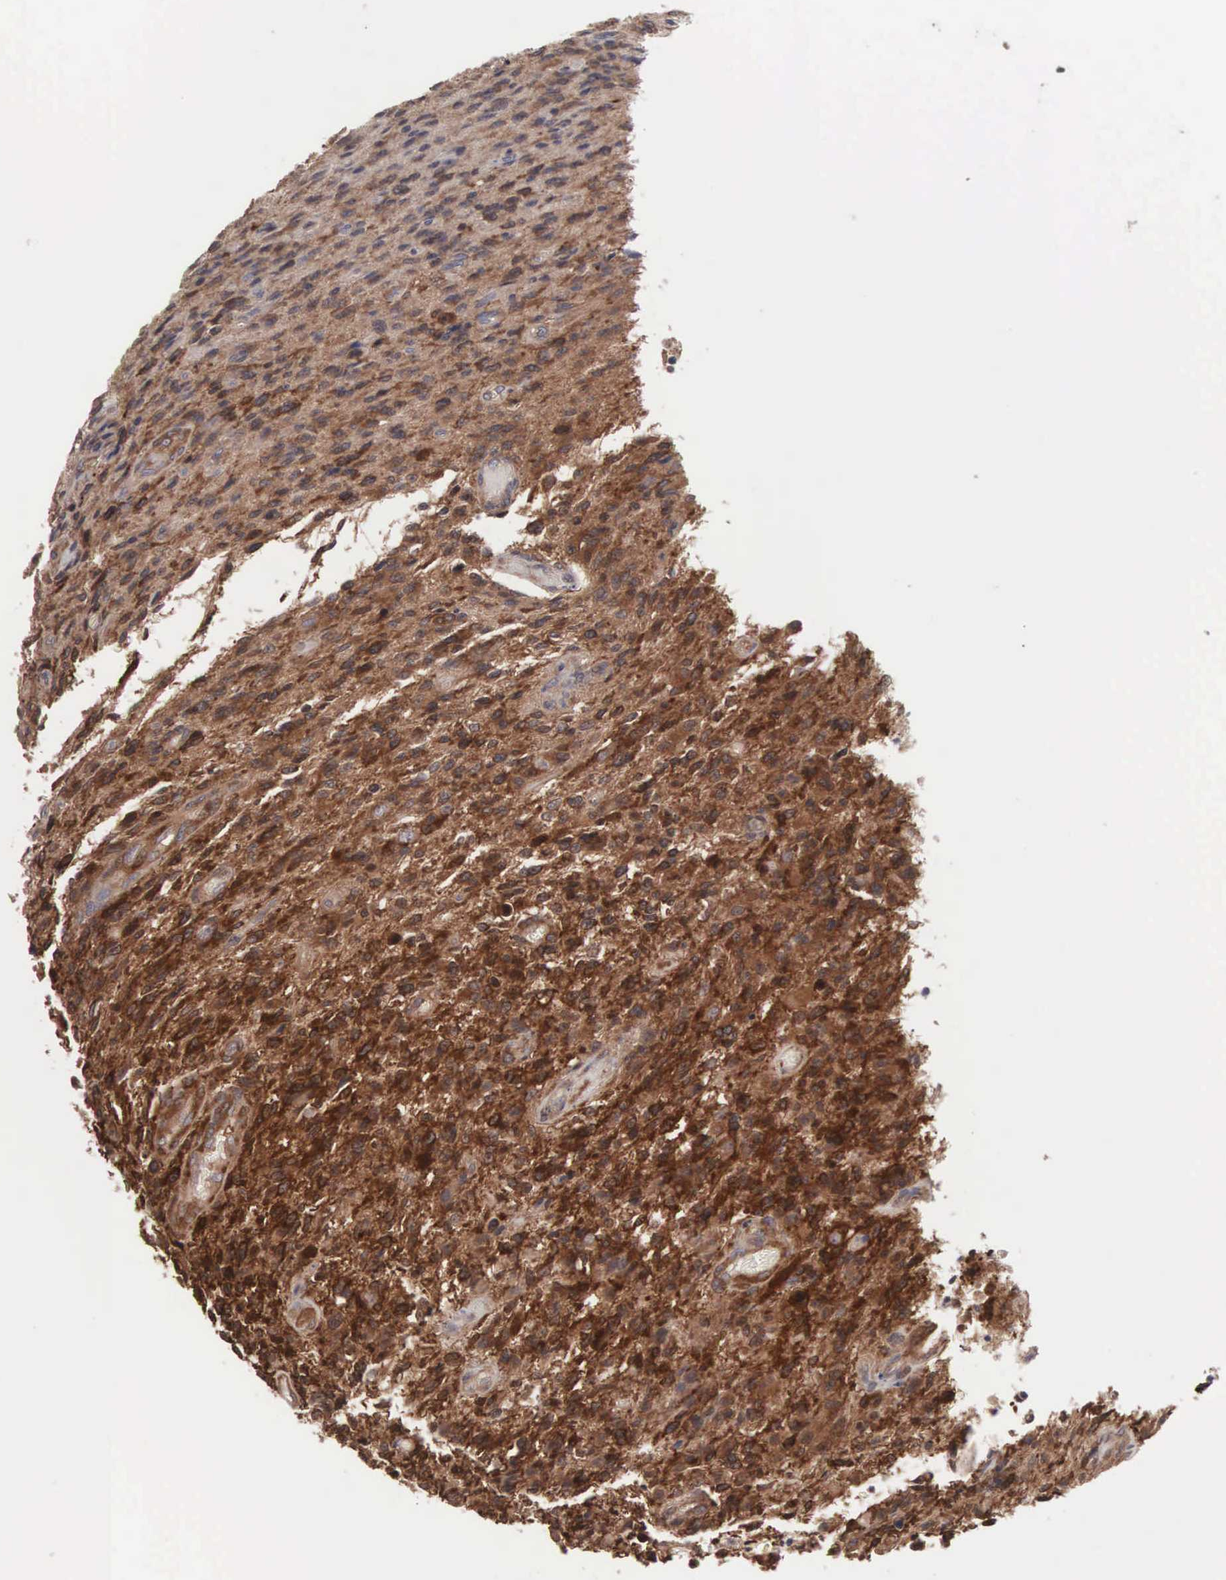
{"staining": {"intensity": "strong", "quantity": ">75%", "location": "cytoplasmic/membranous"}, "tissue": "glioma", "cell_type": "Tumor cells", "image_type": "cancer", "snomed": [{"axis": "morphology", "description": "Glioma, malignant, High grade"}, {"axis": "topography", "description": "Brain"}], "caption": "High-magnification brightfield microscopy of high-grade glioma (malignant) stained with DAB (3,3'-diaminobenzidine) (brown) and counterstained with hematoxylin (blue). tumor cells exhibit strong cytoplasmic/membranous expression is seen in about>75% of cells.", "gene": "MTHFD1", "patient": {"sex": "male", "age": 36}}